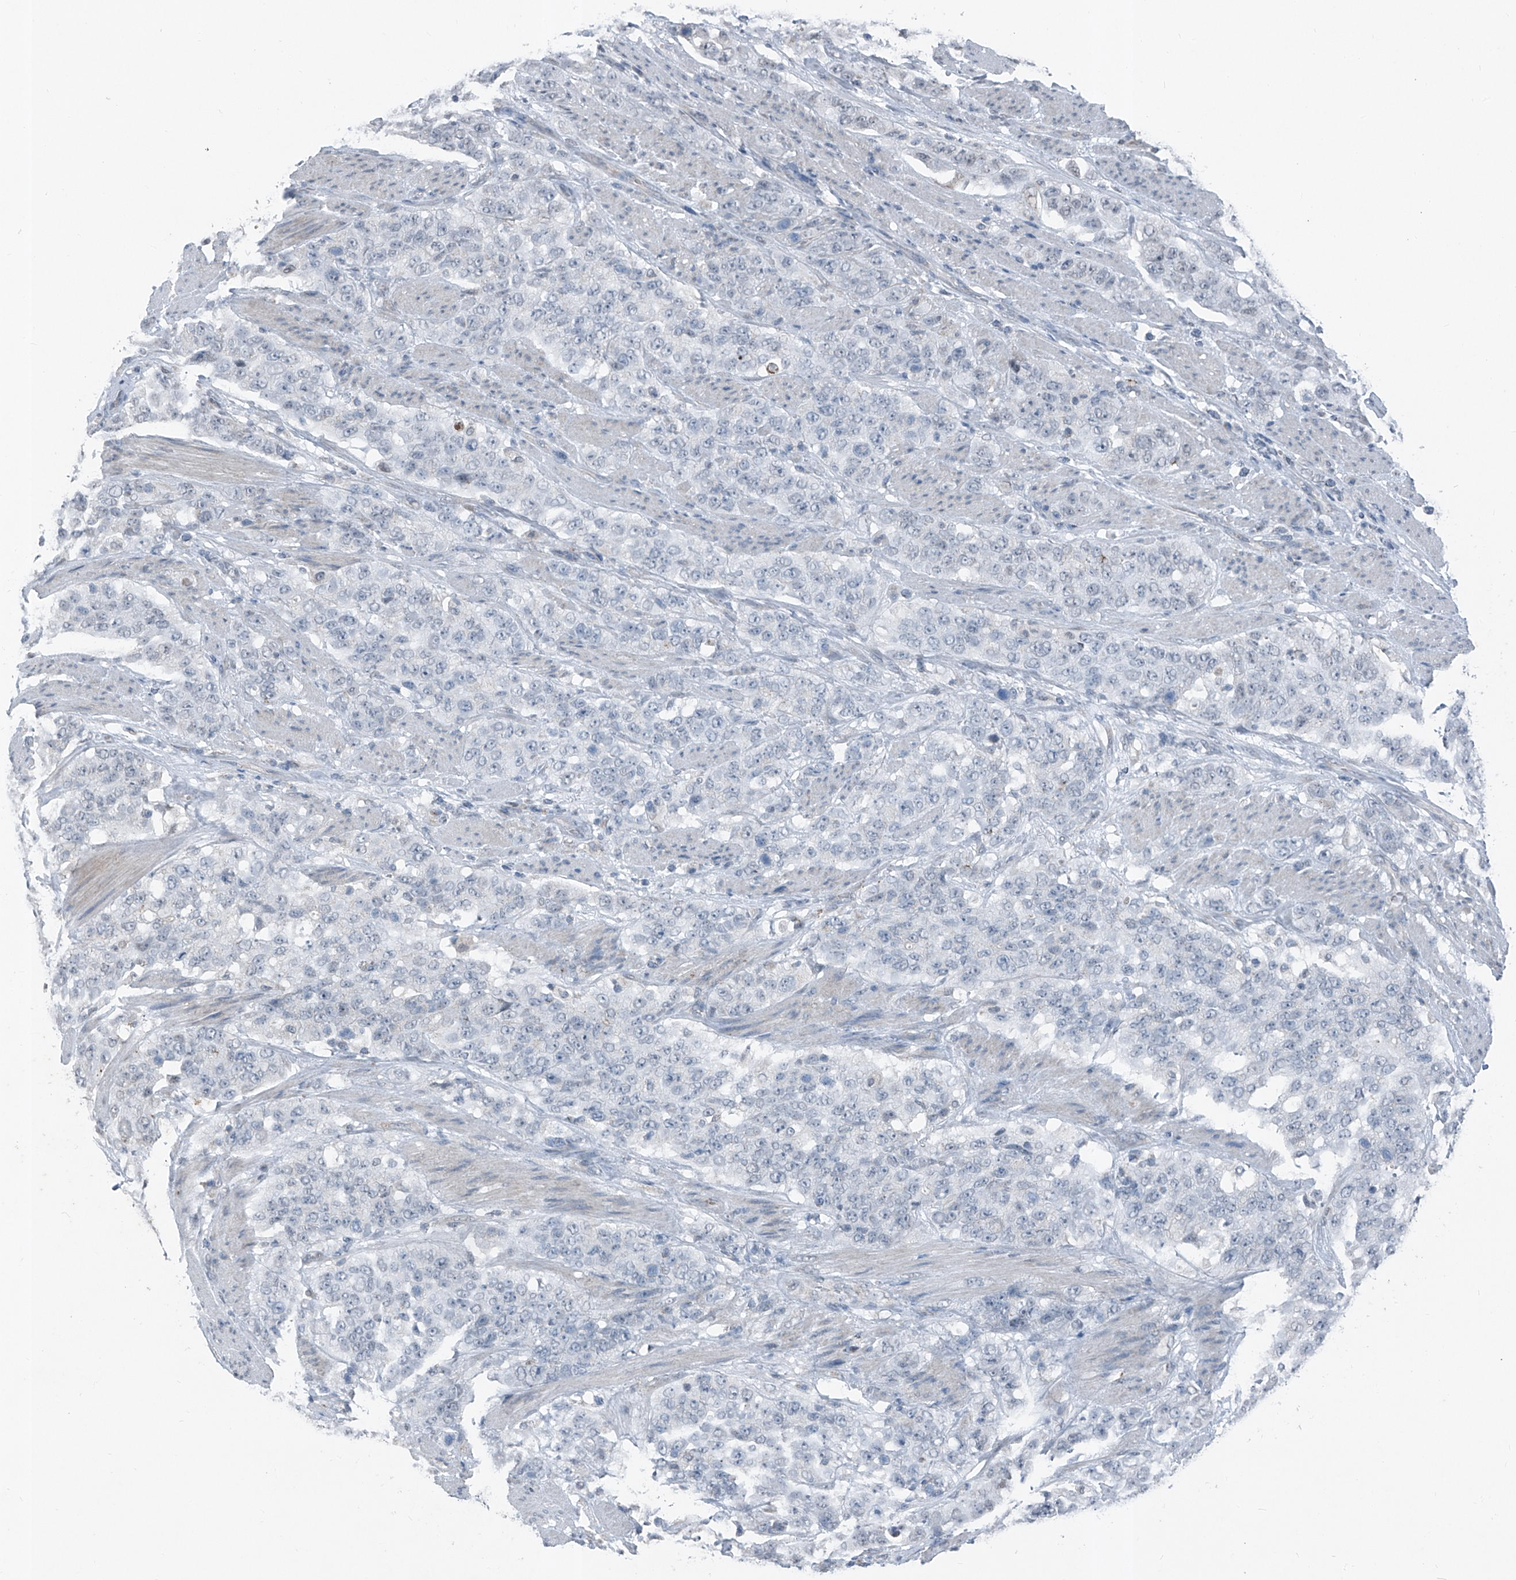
{"staining": {"intensity": "negative", "quantity": "none", "location": "none"}, "tissue": "stomach cancer", "cell_type": "Tumor cells", "image_type": "cancer", "snomed": [{"axis": "morphology", "description": "Adenocarcinoma, NOS"}, {"axis": "topography", "description": "Stomach"}], "caption": "Stomach cancer (adenocarcinoma) stained for a protein using immunohistochemistry demonstrates no expression tumor cells.", "gene": "DYRK1B", "patient": {"sex": "male", "age": 48}}